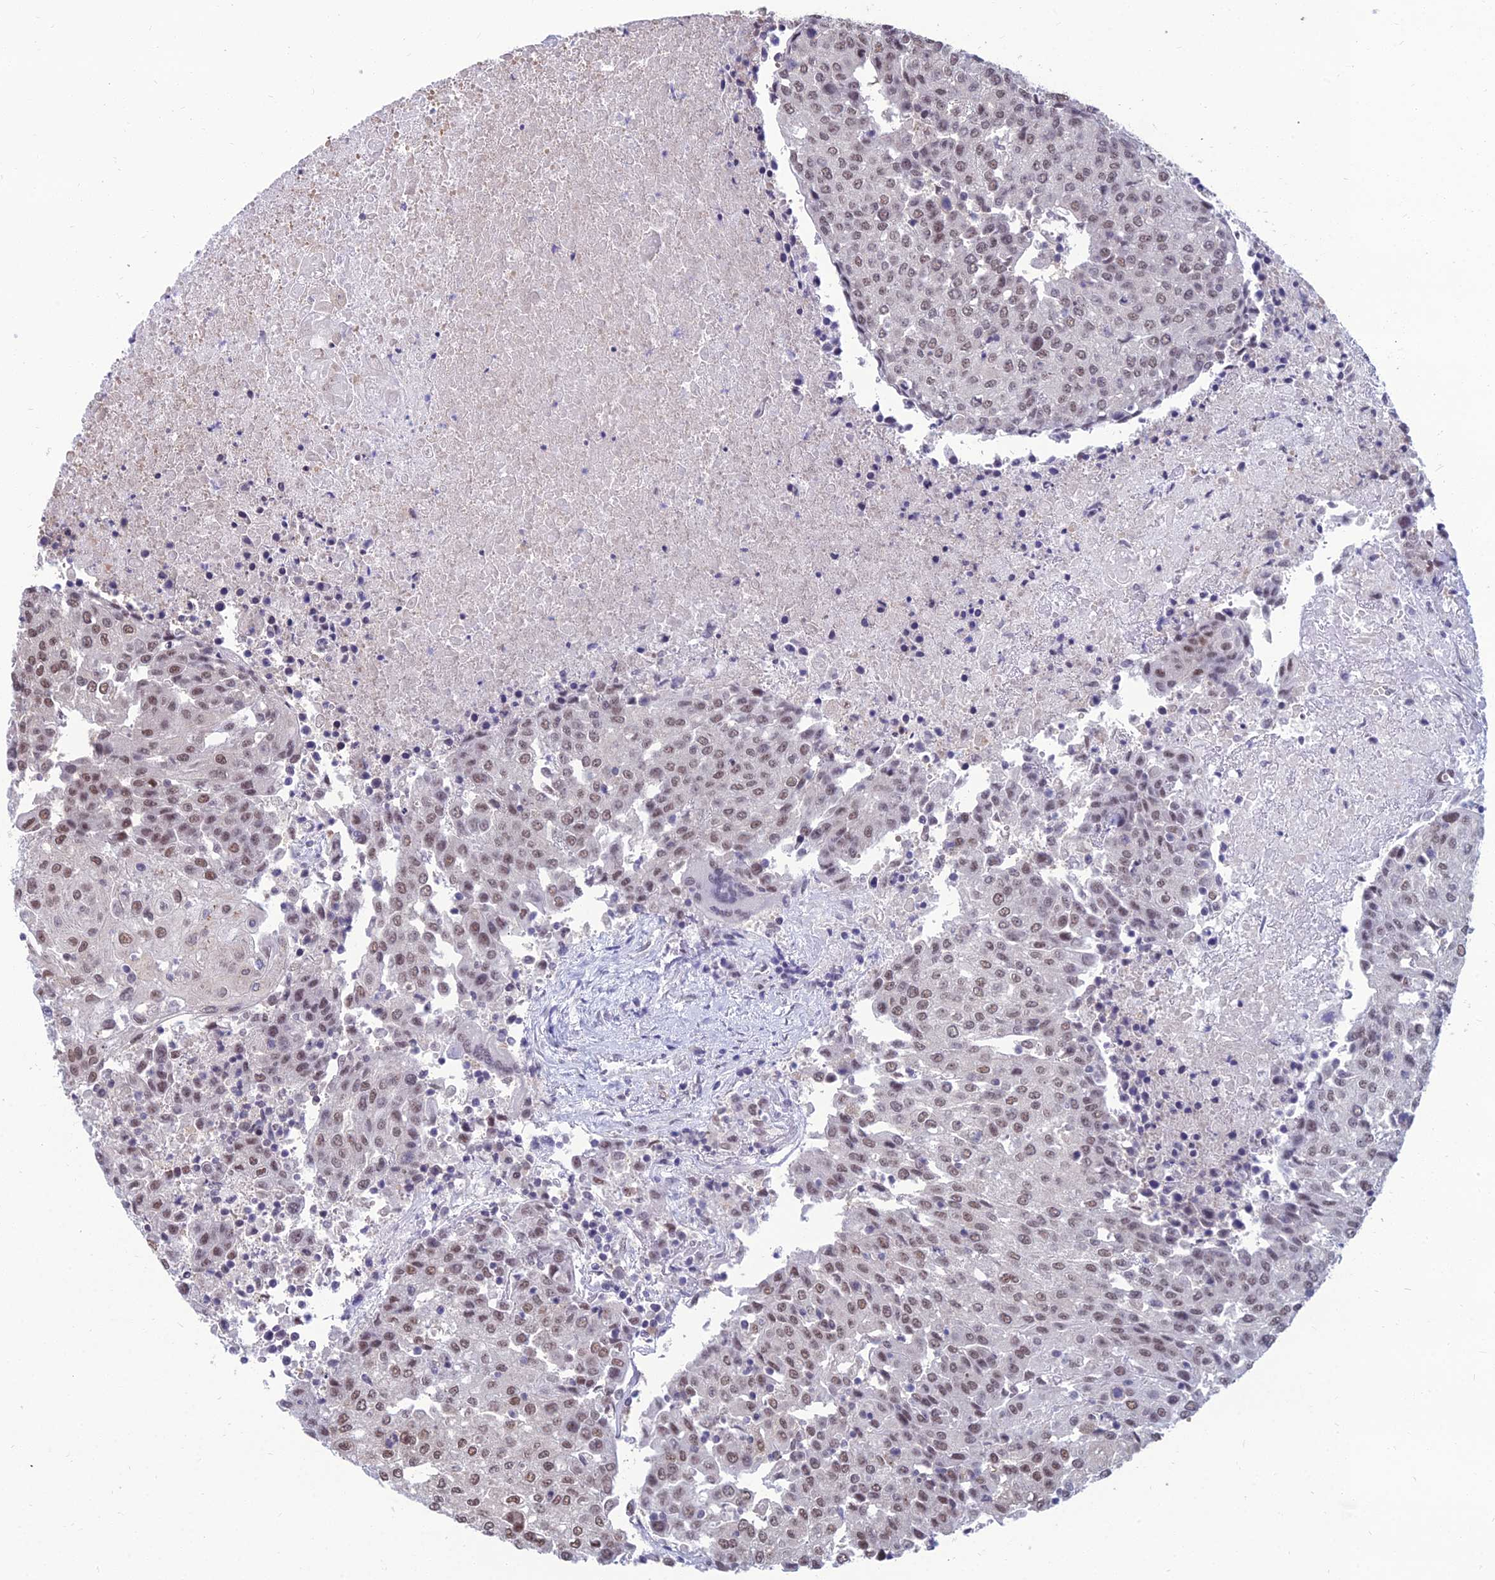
{"staining": {"intensity": "moderate", "quantity": ">75%", "location": "nuclear"}, "tissue": "urothelial cancer", "cell_type": "Tumor cells", "image_type": "cancer", "snomed": [{"axis": "morphology", "description": "Urothelial carcinoma, High grade"}, {"axis": "topography", "description": "Urinary bladder"}], "caption": "Urothelial cancer stained with a brown dye shows moderate nuclear positive expression in about >75% of tumor cells.", "gene": "SRSF7", "patient": {"sex": "female", "age": 85}}